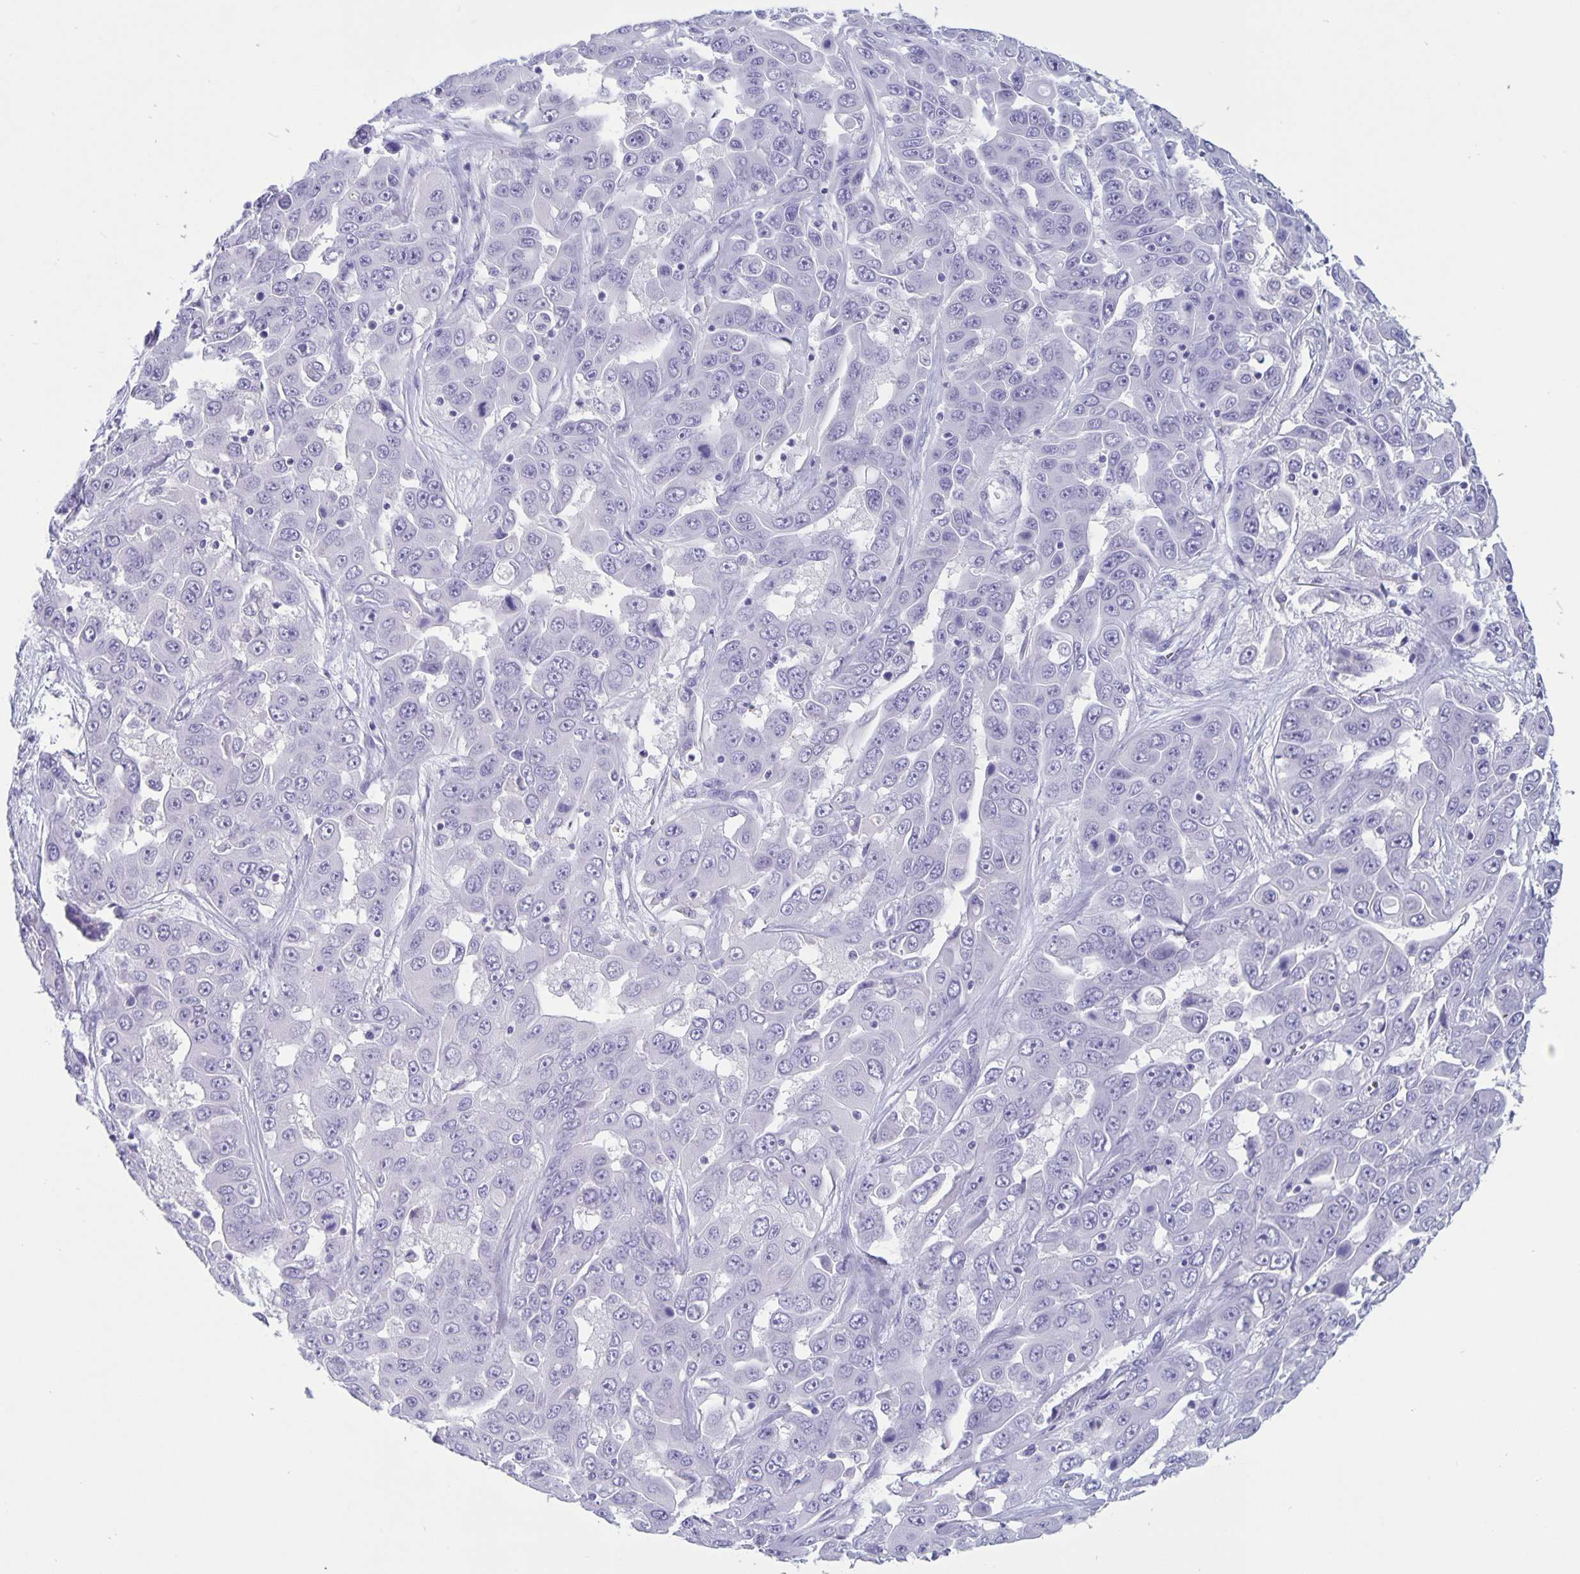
{"staining": {"intensity": "negative", "quantity": "none", "location": "none"}, "tissue": "liver cancer", "cell_type": "Tumor cells", "image_type": "cancer", "snomed": [{"axis": "morphology", "description": "Cholangiocarcinoma"}, {"axis": "topography", "description": "Liver"}], "caption": "Photomicrograph shows no protein expression in tumor cells of liver cancer tissue. (DAB immunohistochemistry (IHC) with hematoxylin counter stain).", "gene": "BPIFA3", "patient": {"sex": "female", "age": 52}}